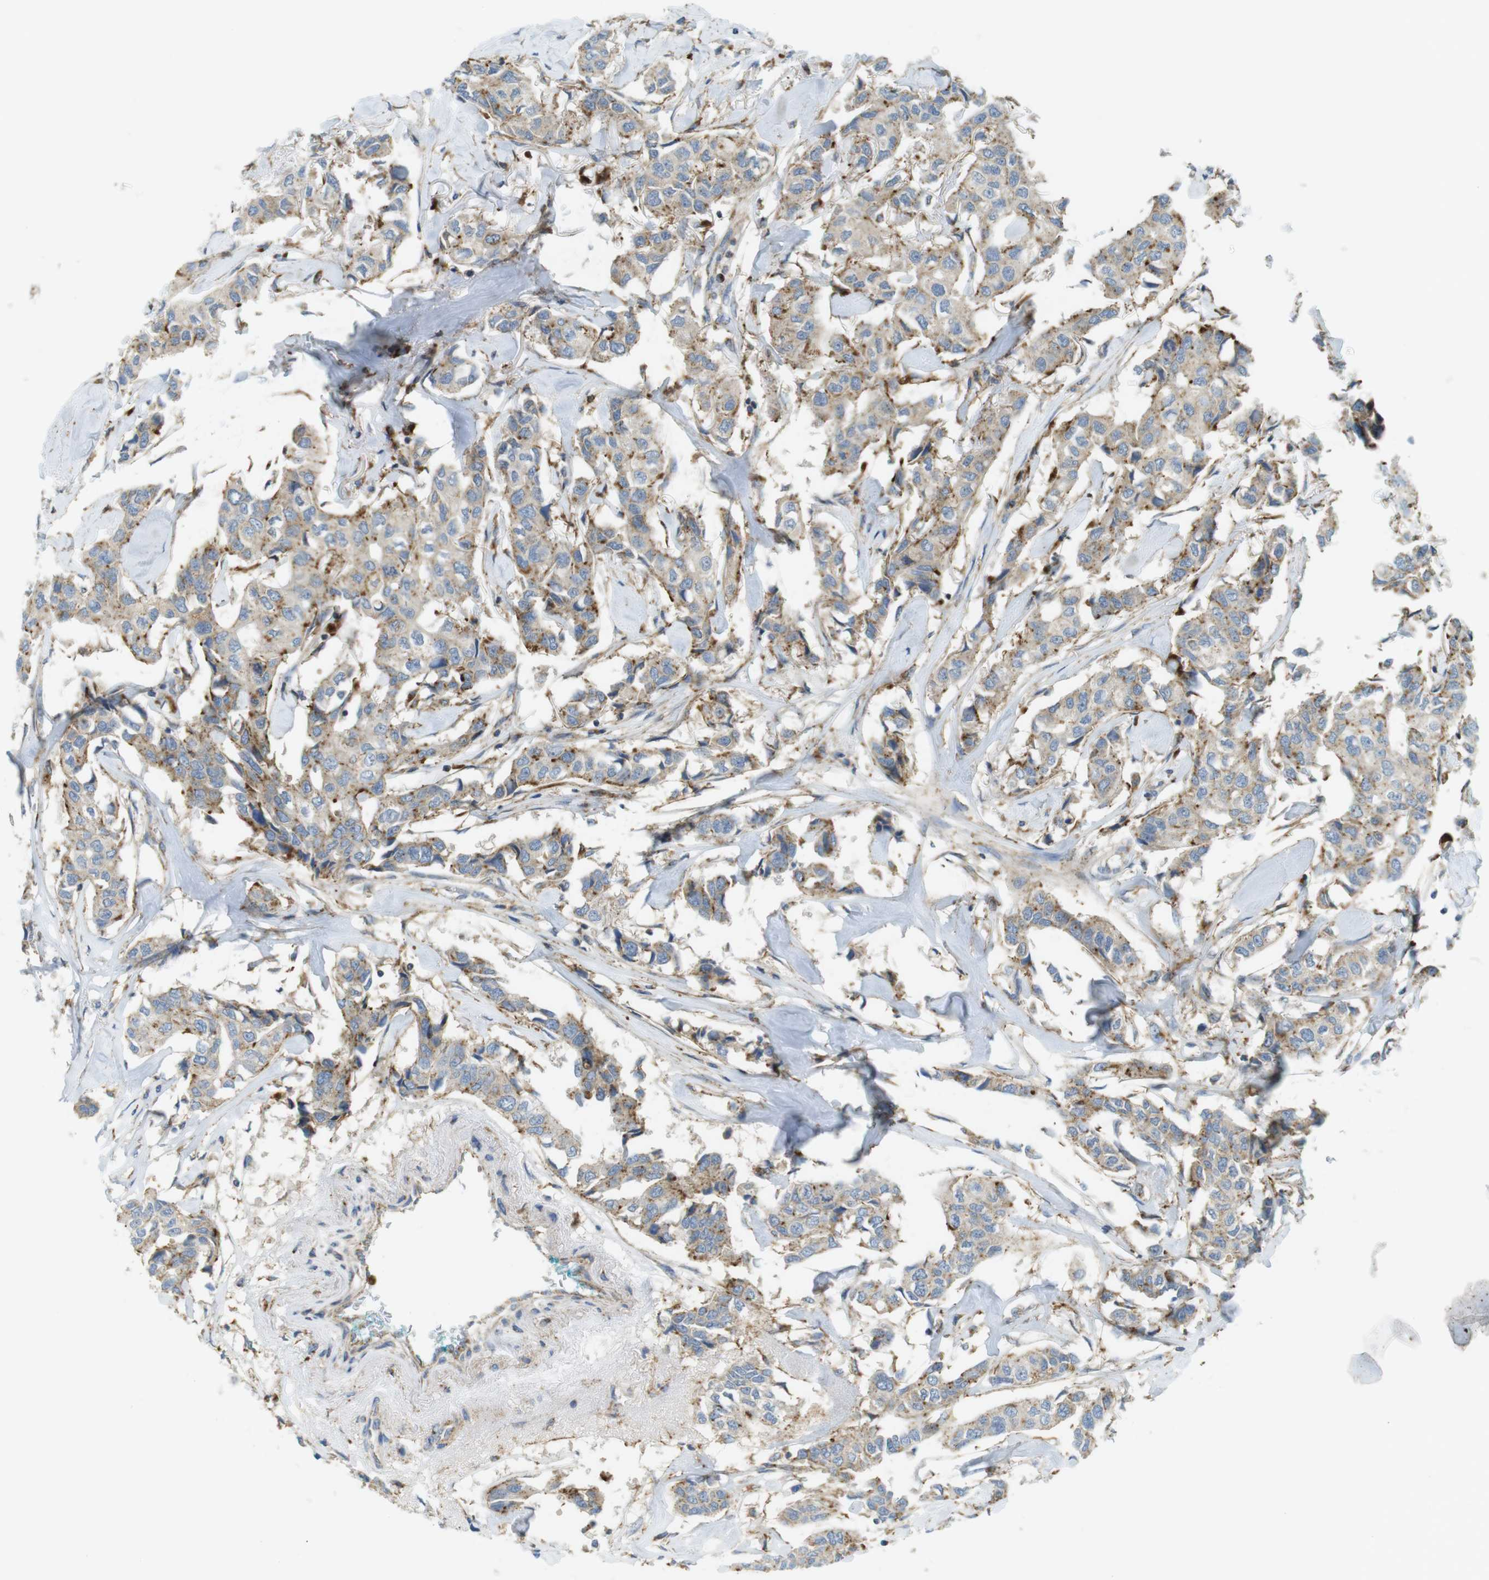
{"staining": {"intensity": "weak", "quantity": ">75%", "location": "cytoplasmic/membranous"}, "tissue": "breast cancer", "cell_type": "Tumor cells", "image_type": "cancer", "snomed": [{"axis": "morphology", "description": "Duct carcinoma"}, {"axis": "topography", "description": "Breast"}], "caption": "This image displays breast invasive ductal carcinoma stained with IHC to label a protein in brown. The cytoplasmic/membranous of tumor cells show weak positivity for the protein. Nuclei are counter-stained blue.", "gene": "LAMP1", "patient": {"sex": "female", "age": 80}}